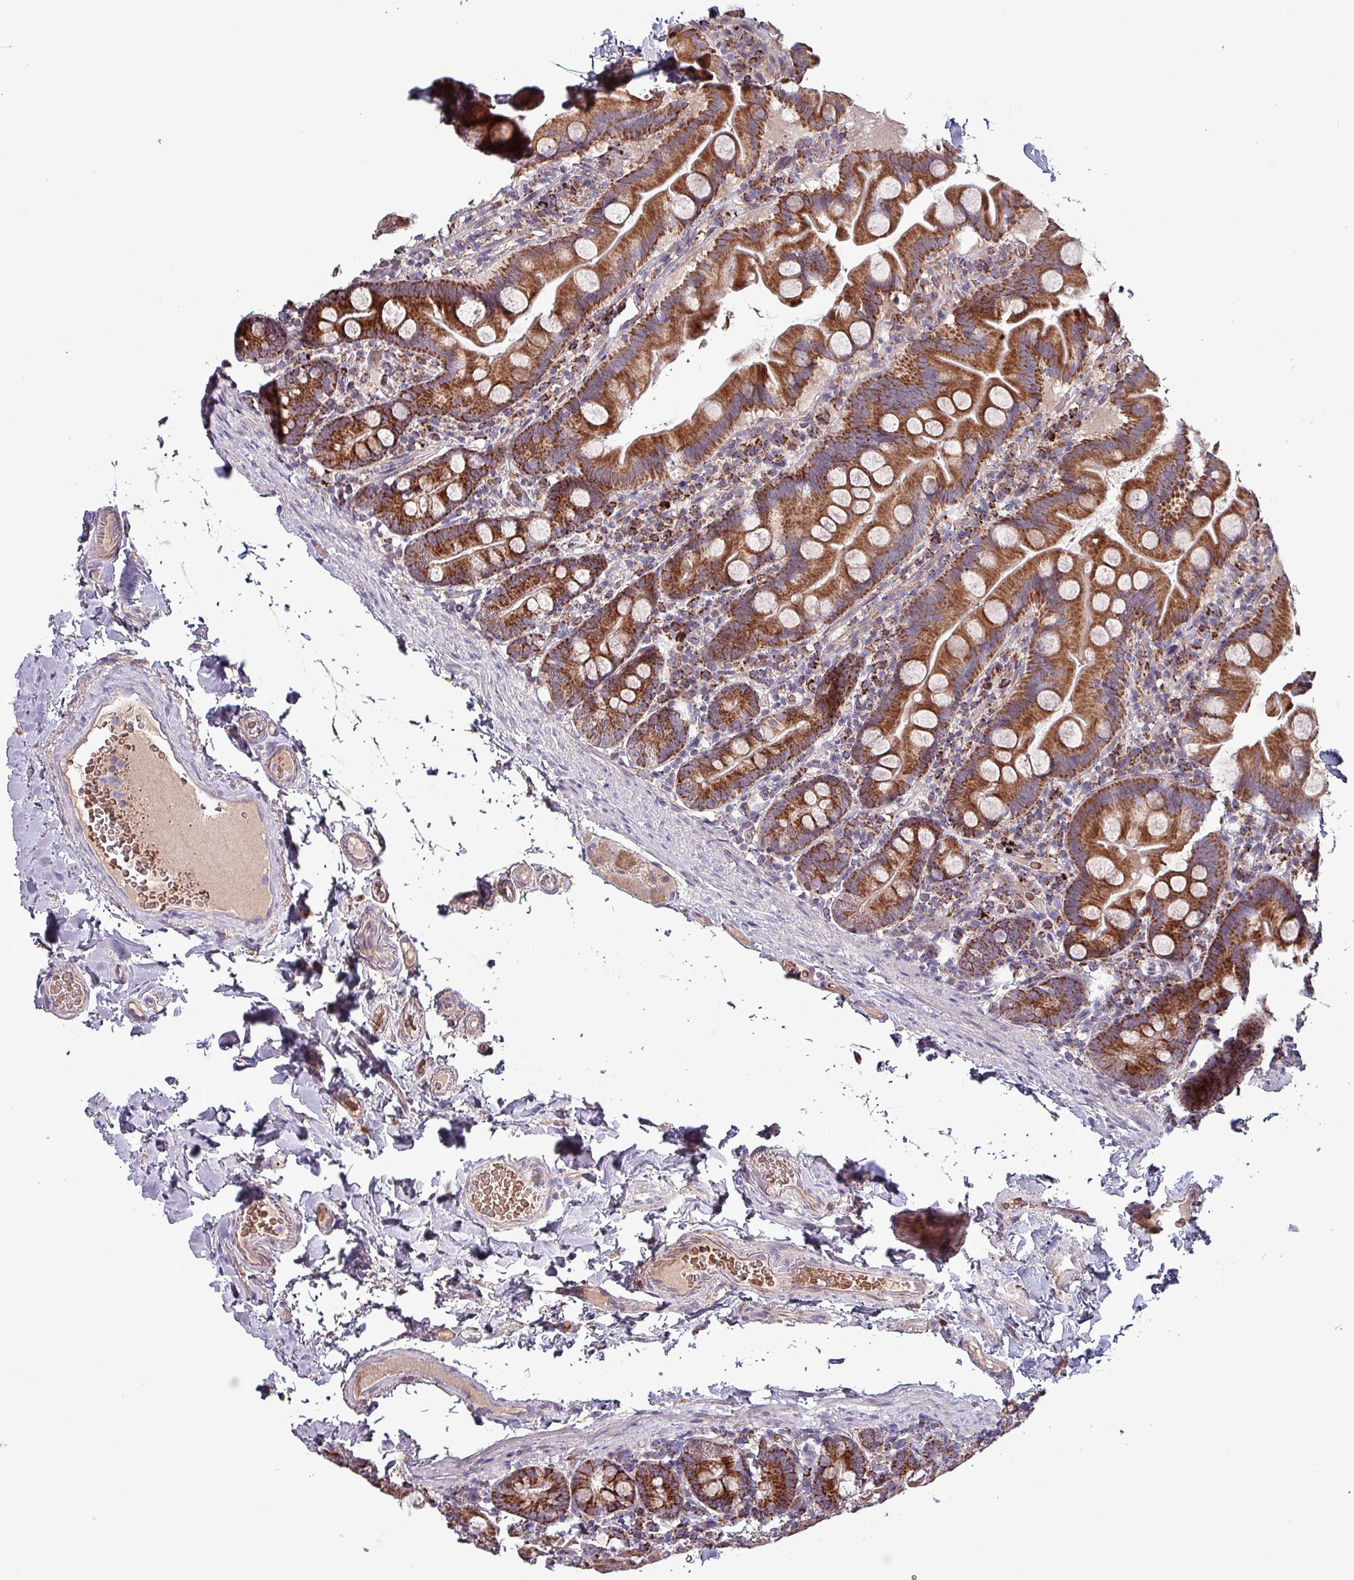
{"staining": {"intensity": "strong", "quantity": ">75%", "location": "cytoplasmic/membranous"}, "tissue": "small intestine", "cell_type": "Glandular cells", "image_type": "normal", "snomed": [{"axis": "morphology", "description": "Normal tissue, NOS"}, {"axis": "topography", "description": "Small intestine"}], "caption": "Strong cytoplasmic/membranous protein positivity is present in approximately >75% of glandular cells in small intestine.", "gene": "ZNF322", "patient": {"sex": "female", "age": 68}}